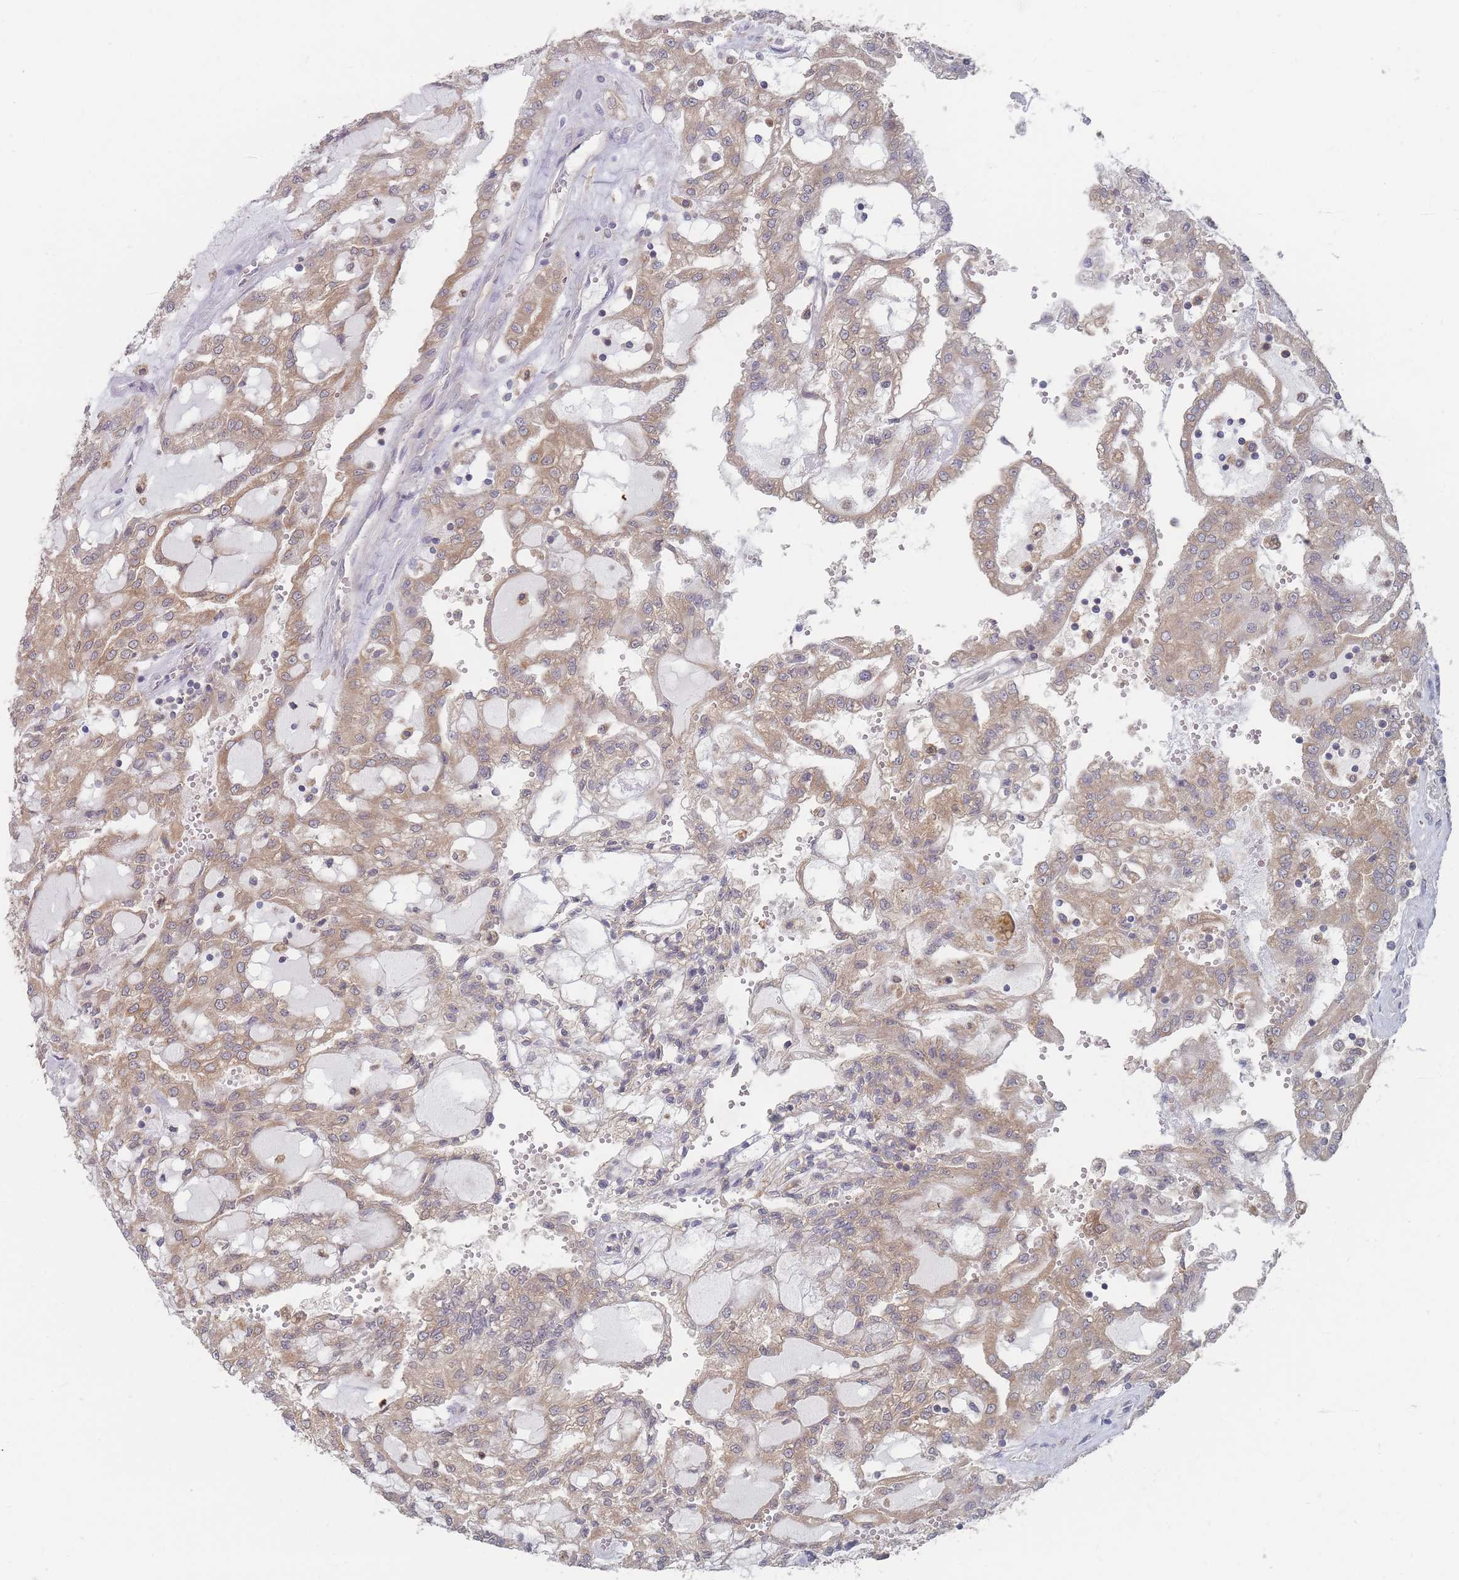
{"staining": {"intensity": "weak", "quantity": ">75%", "location": "cytoplasmic/membranous"}, "tissue": "renal cancer", "cell_type": "Tumor cells", "image_type": "cancer", "snomed": [{"axis": "morphology", "description": "Adenocarcinoma, NOS"}, {"axis": "topography", "description": "Kidney"}], "caption": "Renal cancer (adenocarcinoma) tissue exhibits weak cytoplasmic/membranous positivity in about >75% of tumor cells", "gene": "EFCC1", "patient": {"sex": "male", "age": 63}}